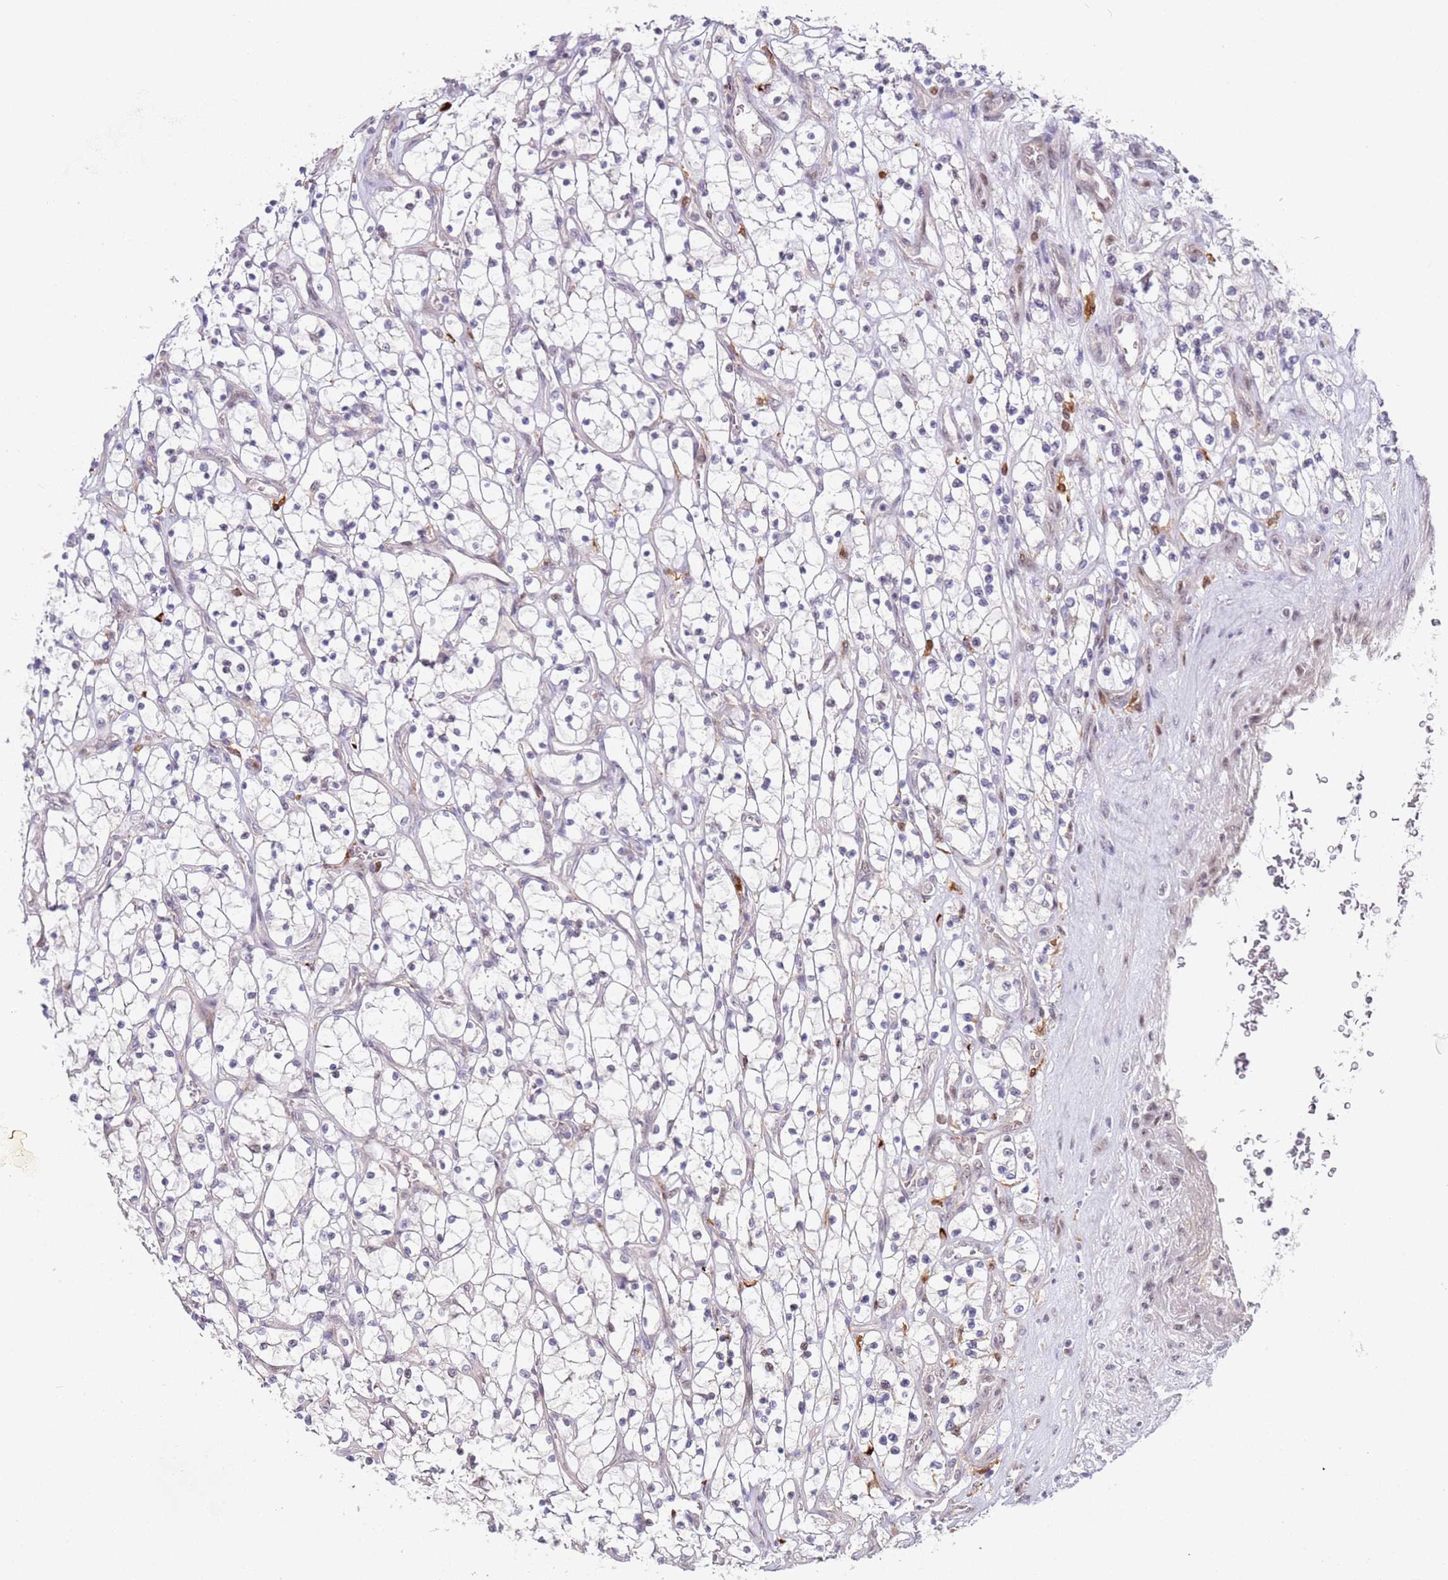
{"staining": {"intensity": "negative", "quantity": "none", "location": "none"}, "tissue": "renal cancer", "cell_type": "Tumor cells", "image_type": "cancer", "snomed": [{"axis": "morphology", "description": "Adenocarcinoma, NOS"}, {"axis": "topography", "description": "Kidney"}], "caption": "Immunohistochemical staining of human renal cancer (adenocarcinoma) exhibits no significant expression in tumor cells.", "gene": "LGALSL", "patient": {"sex": "female", "age": 69}}